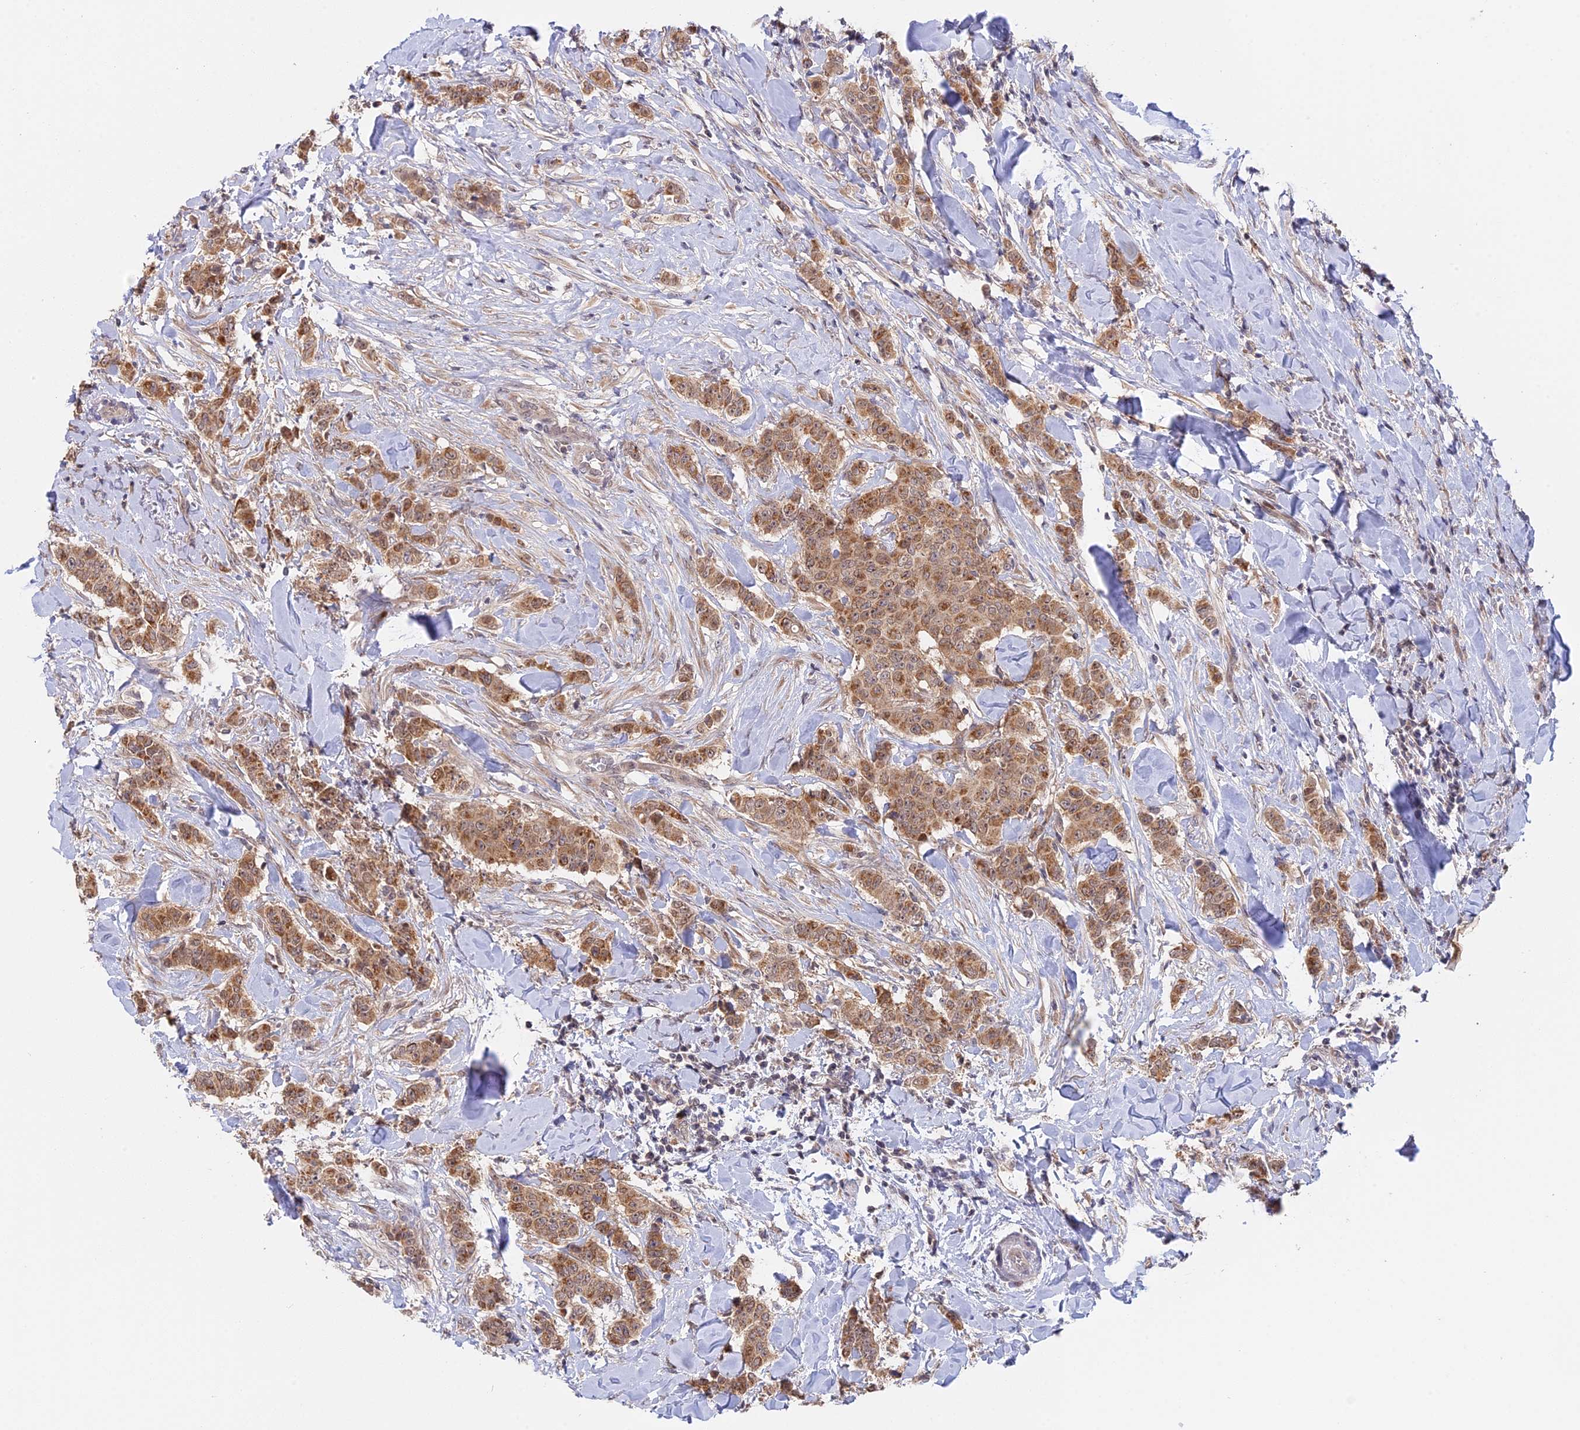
{"staining": {"intensity": "moderate", "quantity": ">75%", "location": "cytoplasmic/membranous"}, "tissue": "breast cancer", "cell_type": "Tumor cells", "image_type": "cancer", "snomed": [{"axis": "morphology", "description": "Duct carcinoma"}, {"axis": "topography", "description": "Breast"}], "caption": "Immunohistochemistry staining of infiltrating ductal carcinoma (breast), which exhibits medium levels of moderate cytoplasmic/membranous positivity in approximately >75% of tumor cells indicating moderate cytoplasmic/membranous protein expression. The staining was performed using DAB (3,3'-diaminobenzidine) (brown) for protein detection and nuclei were counterstained in hematoxylin (blue).", "gene": "GSKIP", "patient": {"sex": "female", "age": 40}}